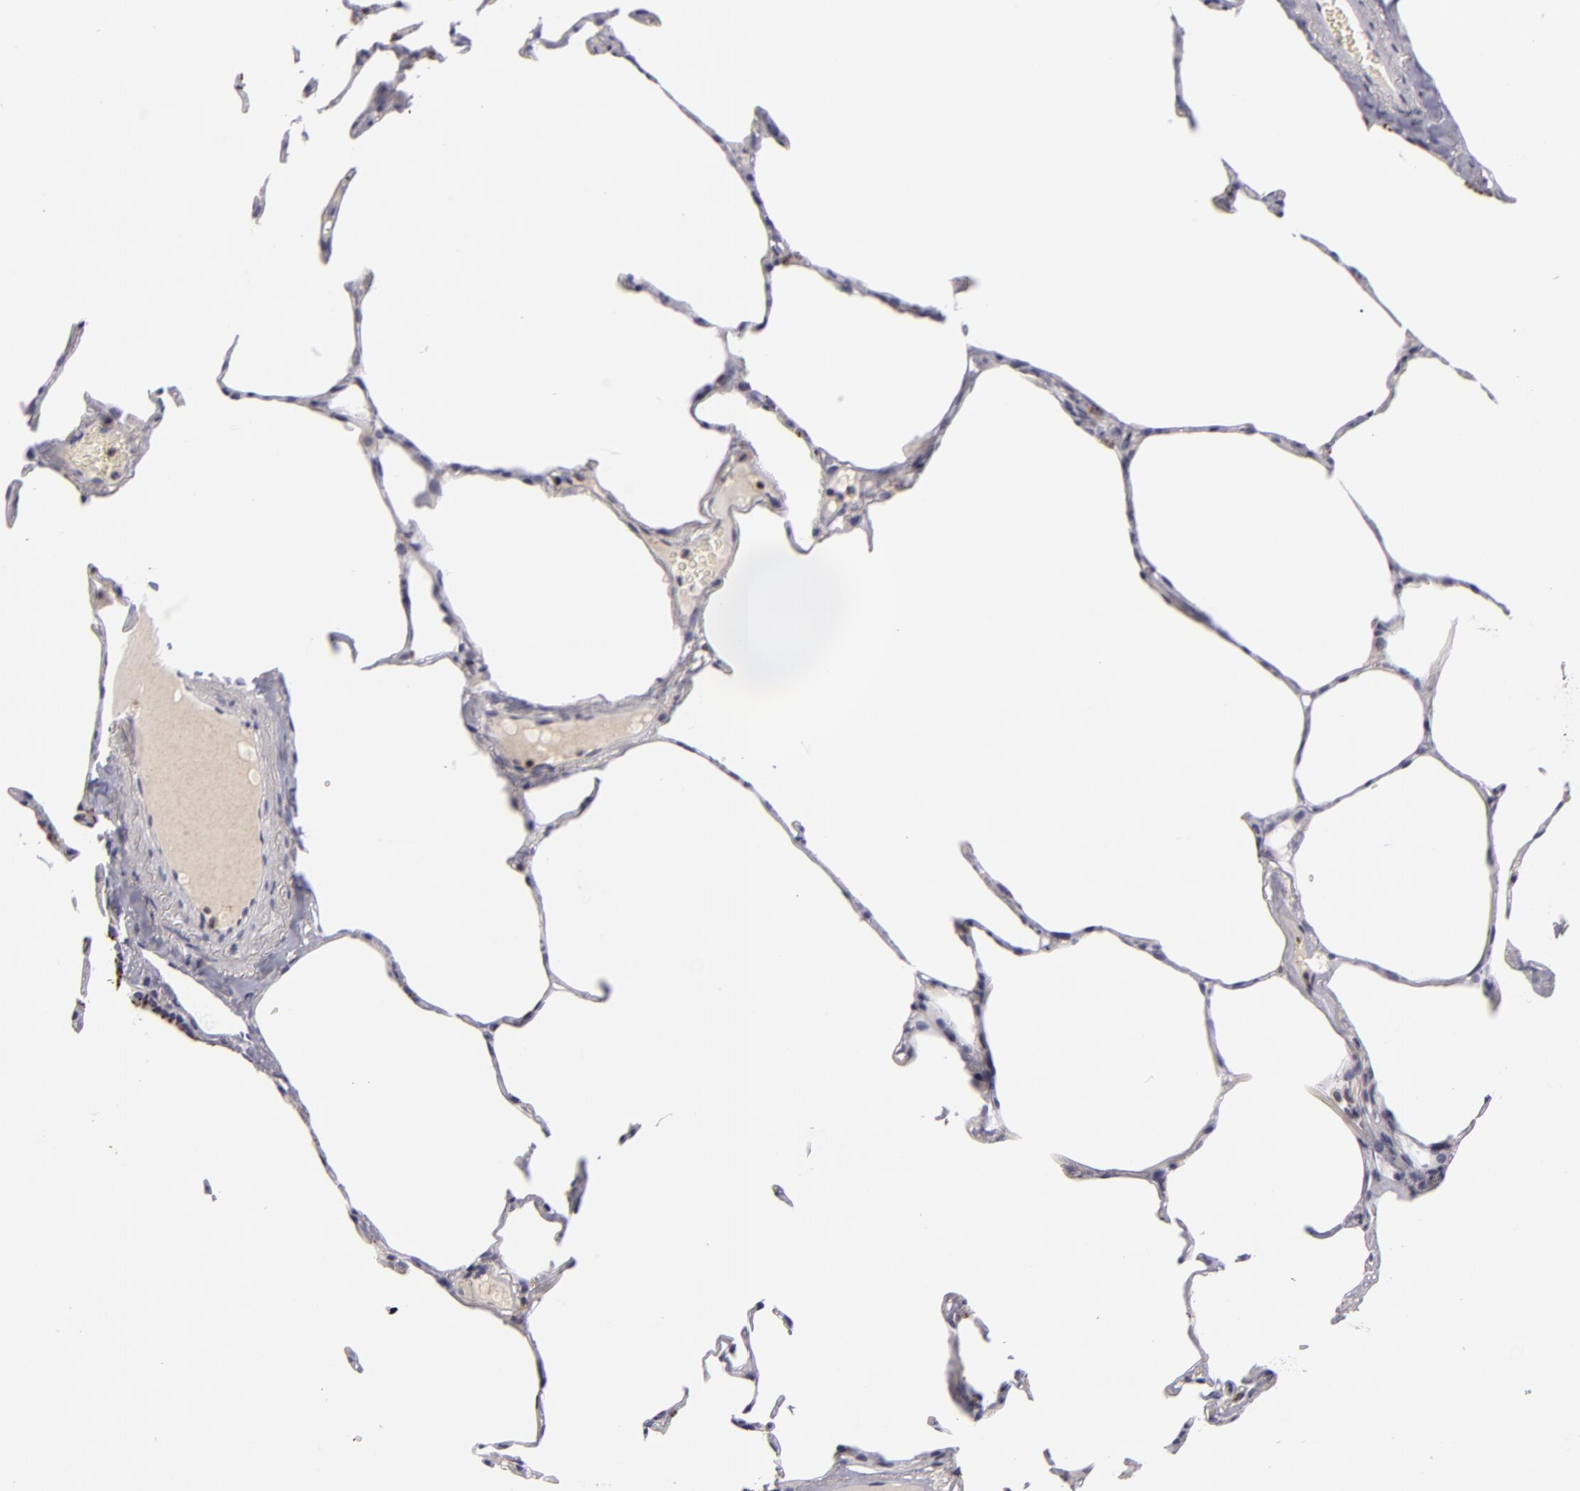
{"staining": {"intensity": "negative", "quantity": "none", "location": "none"}, "tissue": "lung", "cell_type": "Alveolar cells", "image_type": "normal", "snomed": [{"axis": "morphology", "description": "Normal tissue, NOS"}, {"axis": "topography", "description": "Lung"}], "caption": "The micrograph displays no significant positivity in alveolar cells of lung.", "gene": "KCNAB2", "patient": {"sex": "female", "age": 75}}